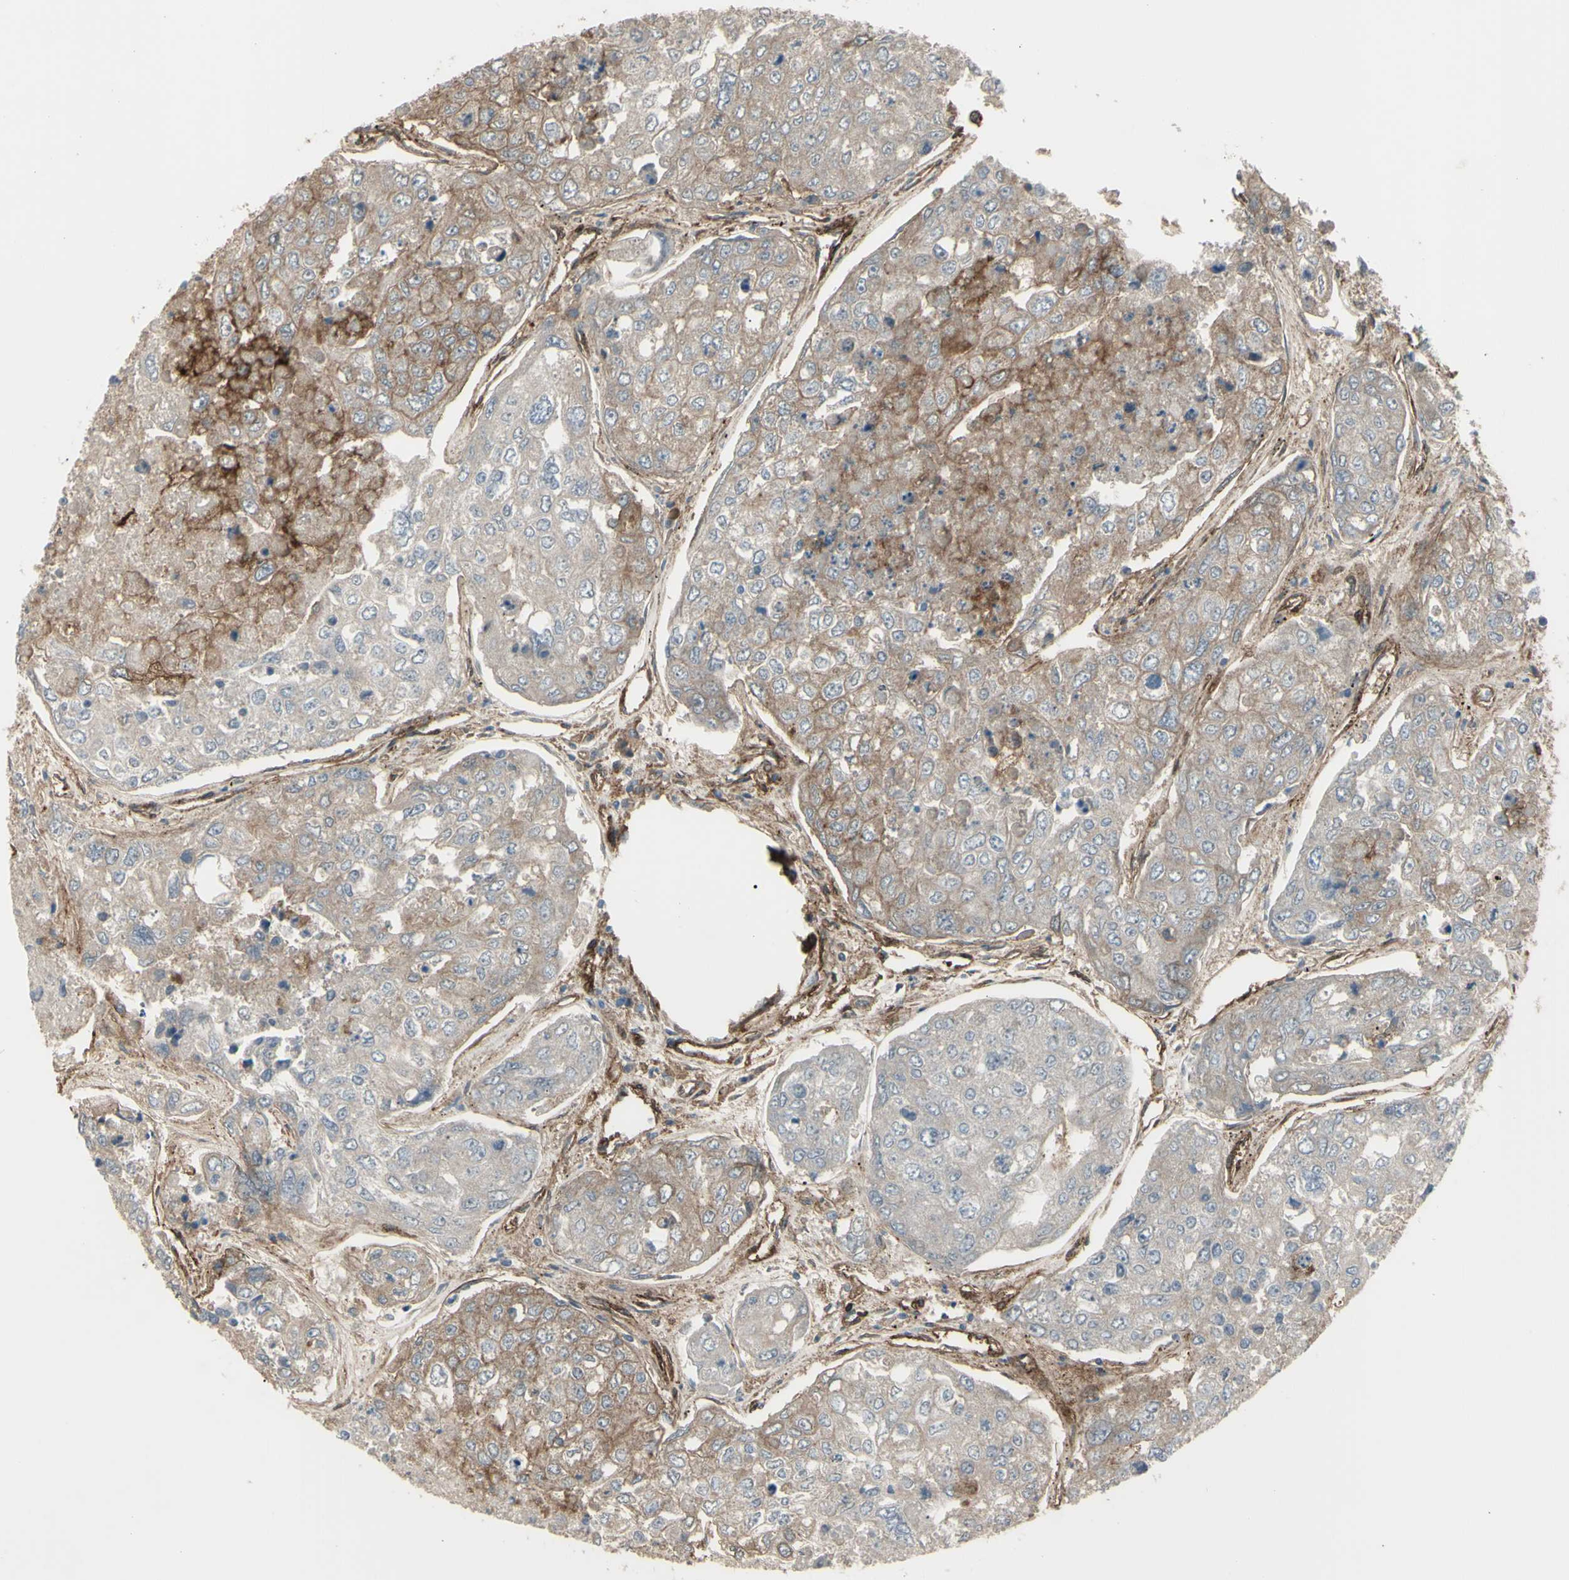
{"staining": {"intensity": "weak", "quantity": "25%-75%", "location": "cytoplasmic/membranous"}, "tissue": "urothelial cancer", "cell_type": "Tumor cells", "image_type": "cancer", "snomed": [{"axis": "morphology", "description": "Urothelial carcinoma, High grade"}, {"axis": "topography", "description": "Lymph node"}, {"axis": "topography", "description": "Urinary bladder"}], "caption": "Urothelial carcinoma (high-grade) stained with a protein marker shows weak staining in tumor cells.", "gene": "CD276", "patient": {"sex": "male", "age": 51}}